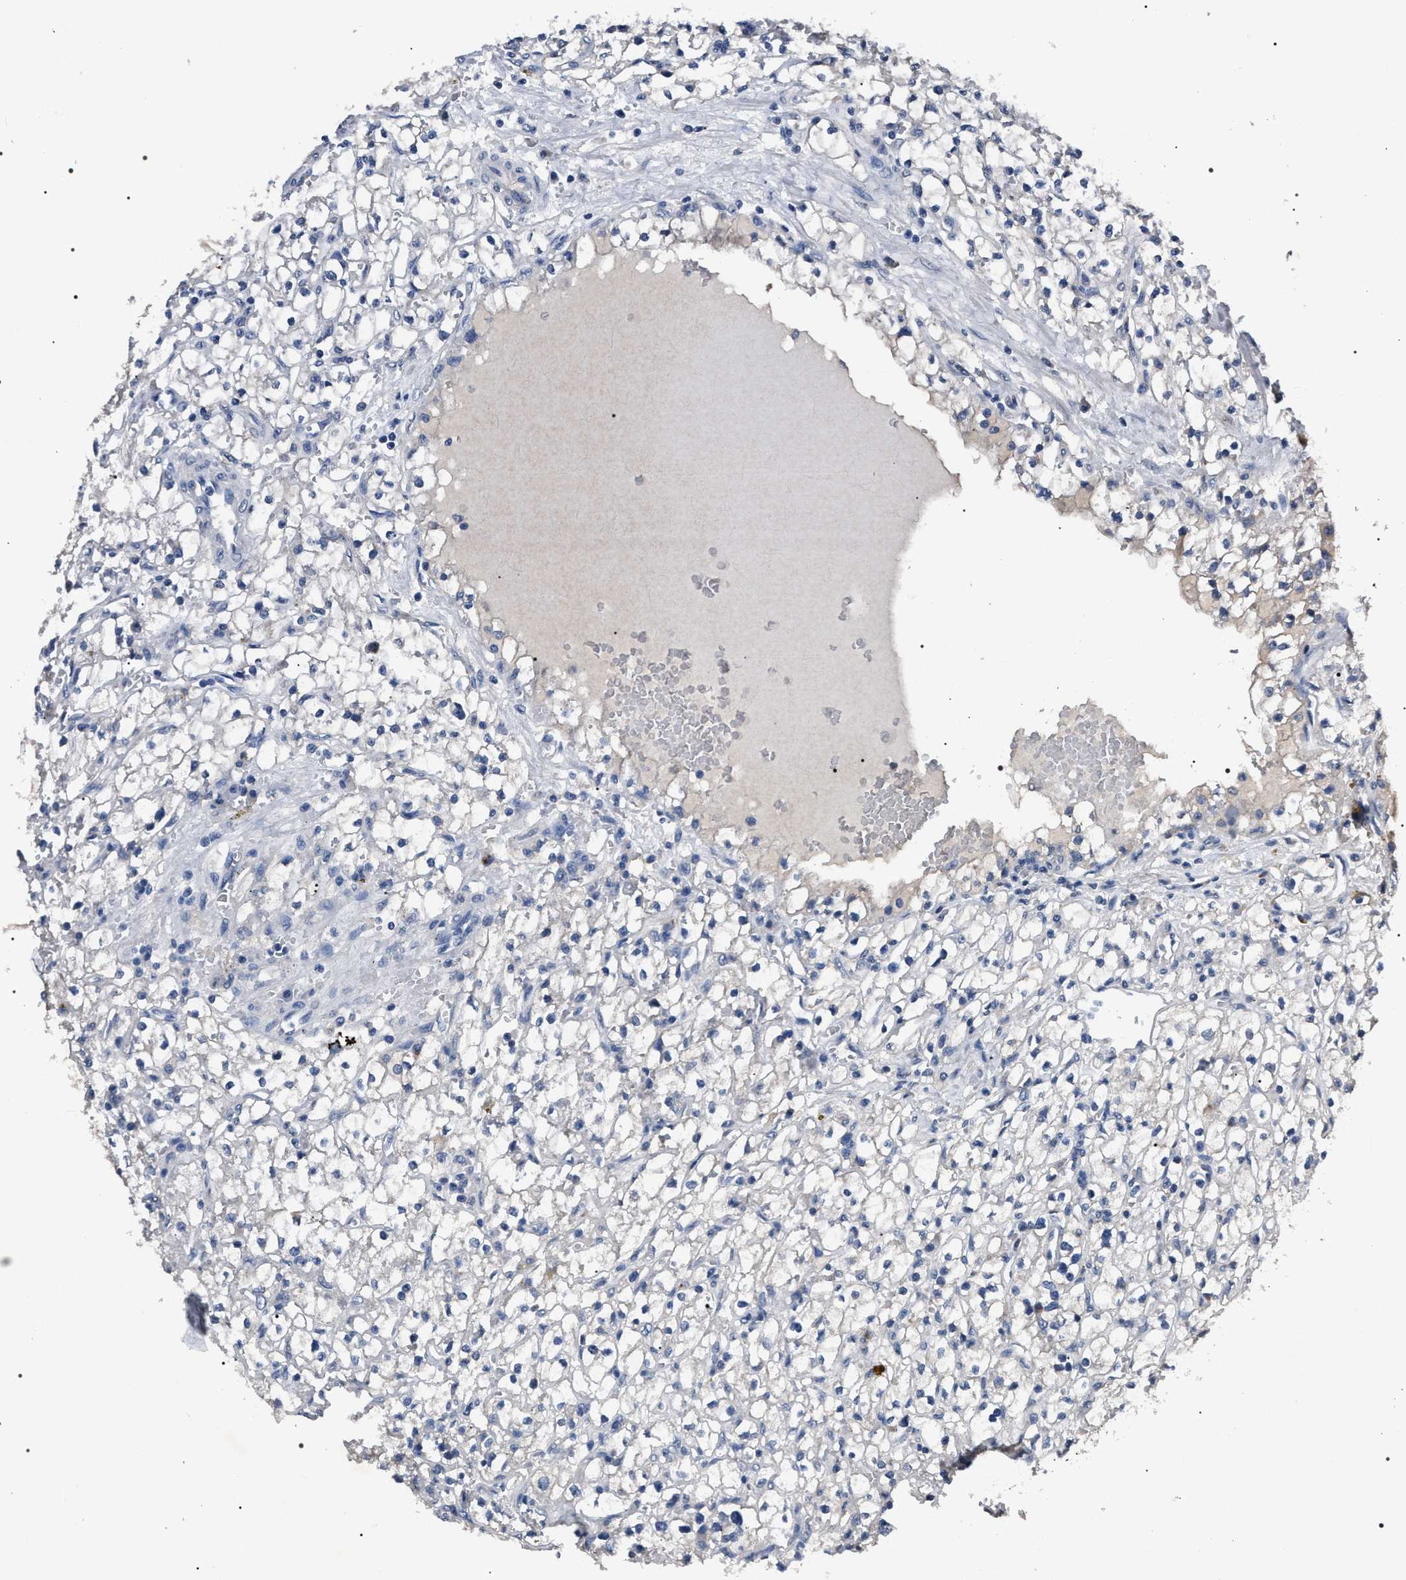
{"staining": {"intensity": "negative", "quantity": "none", "location": "none"}, "tissue": "renal cancer", "cell_type": "Tumor cells", "image_type": "cancer", "snomed": [{"axis": "morphology", "description": "Adenocarcinoma, NOS"}, {"axis": "topography", "description": "Kidney"}], "caption": "An immunohistochemistry (IHC) image of adenocarcinoma (renal) is shown. There is no staining in tumor cells of adenocarcinoma (renal).", "gene": "TRIM54", "patient": {"sex": "male", "age": 56}}